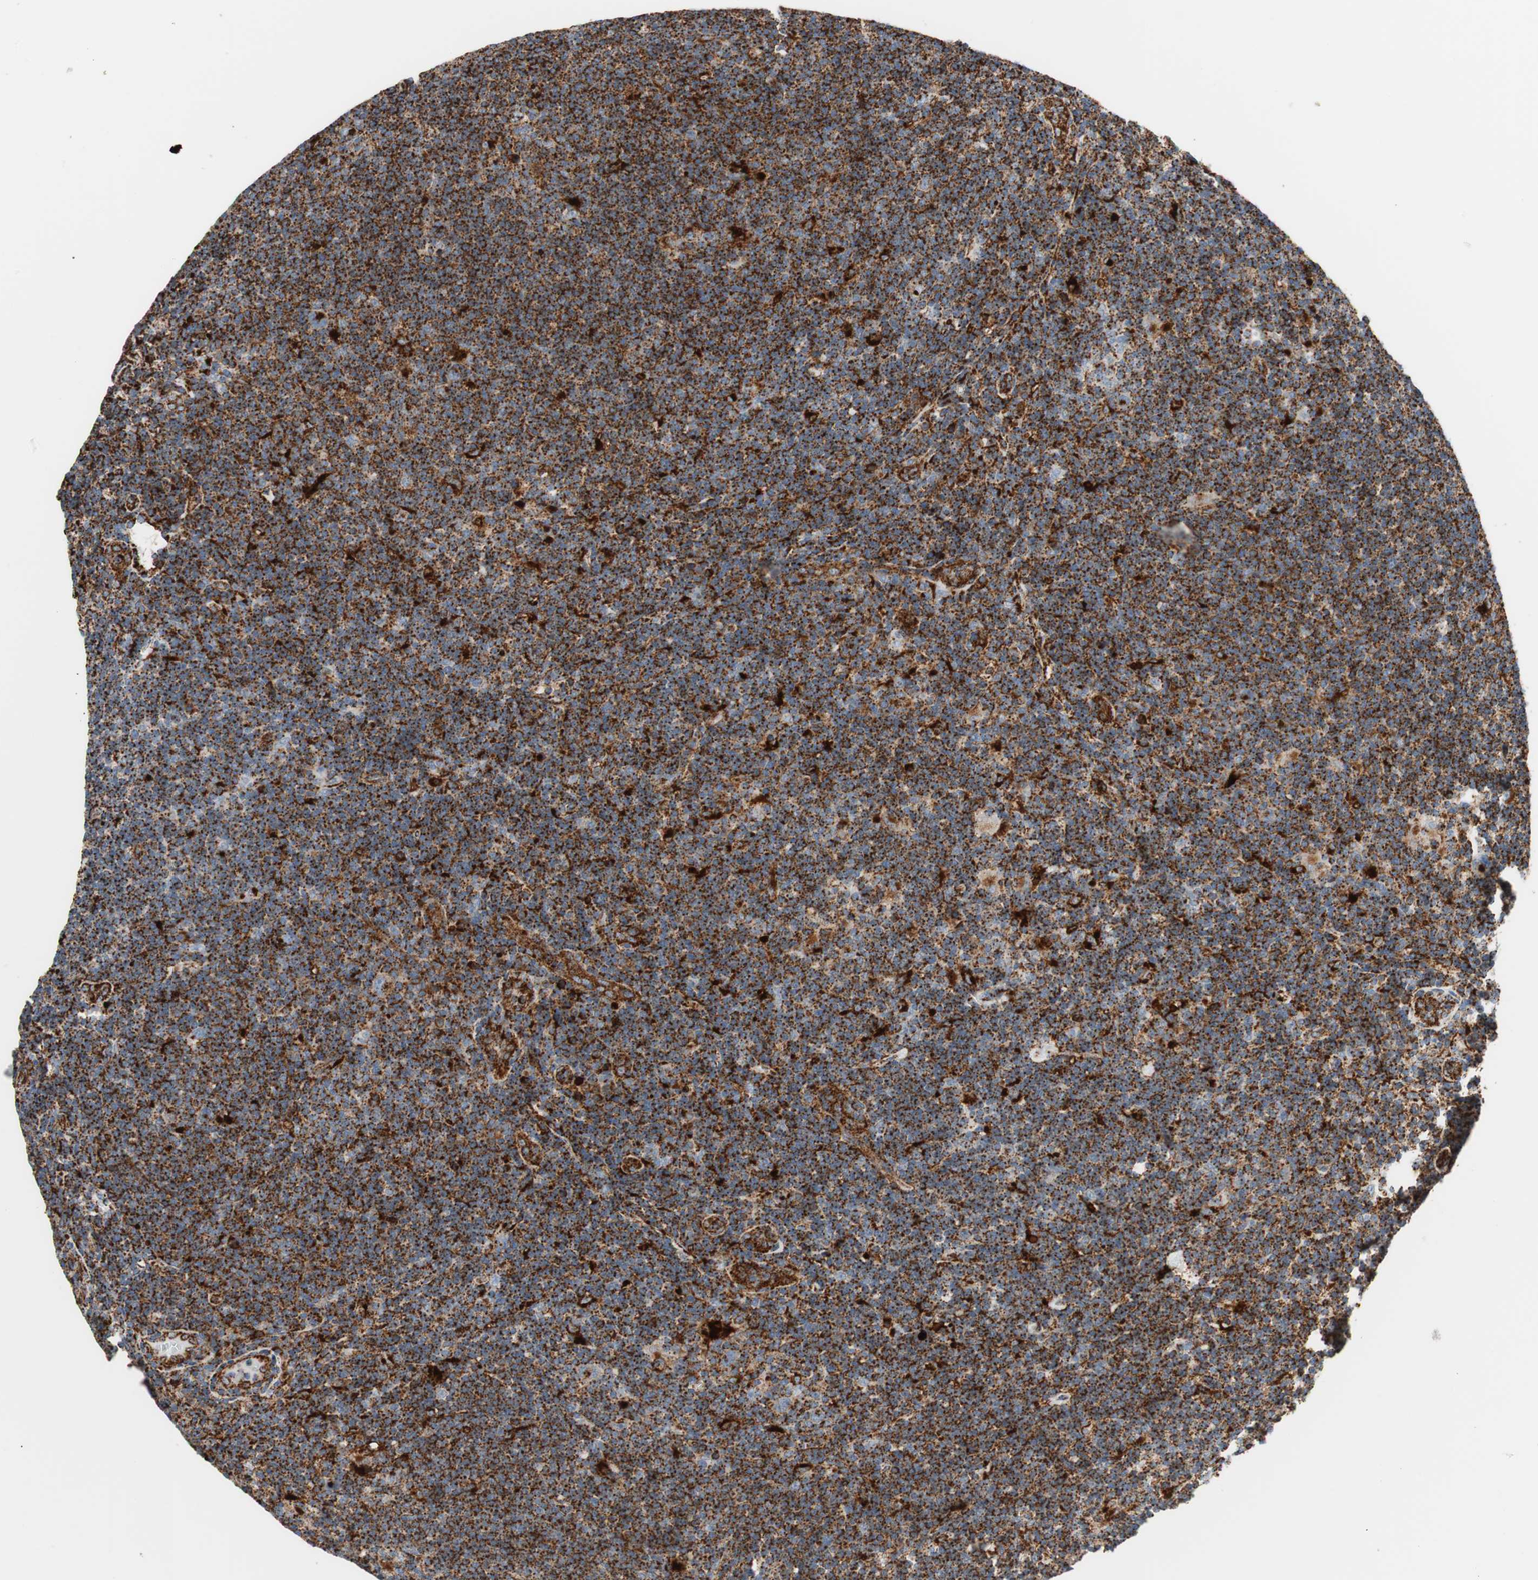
{"staining": {"intensity": "strong", "quantity": ">75%", "location": "cytoplasmic/membranous"}, "tissue": "lymphoma", "cell_type": "Tumor cells", "image_type": "cancer", "snomed": [{"axis": "morphology", "description": "Hodgkin's disease, NOS"}, {"axis": "topography", "description": "Lymph node"}], "caption": "Immunohistochemistry of human lymphoma exhibits high levels of strong cytoplasmic/membranous staining in about >75% of tumor cells.", "gene": "LAMP1", "patient": {"sex": "female", "age": 57}}